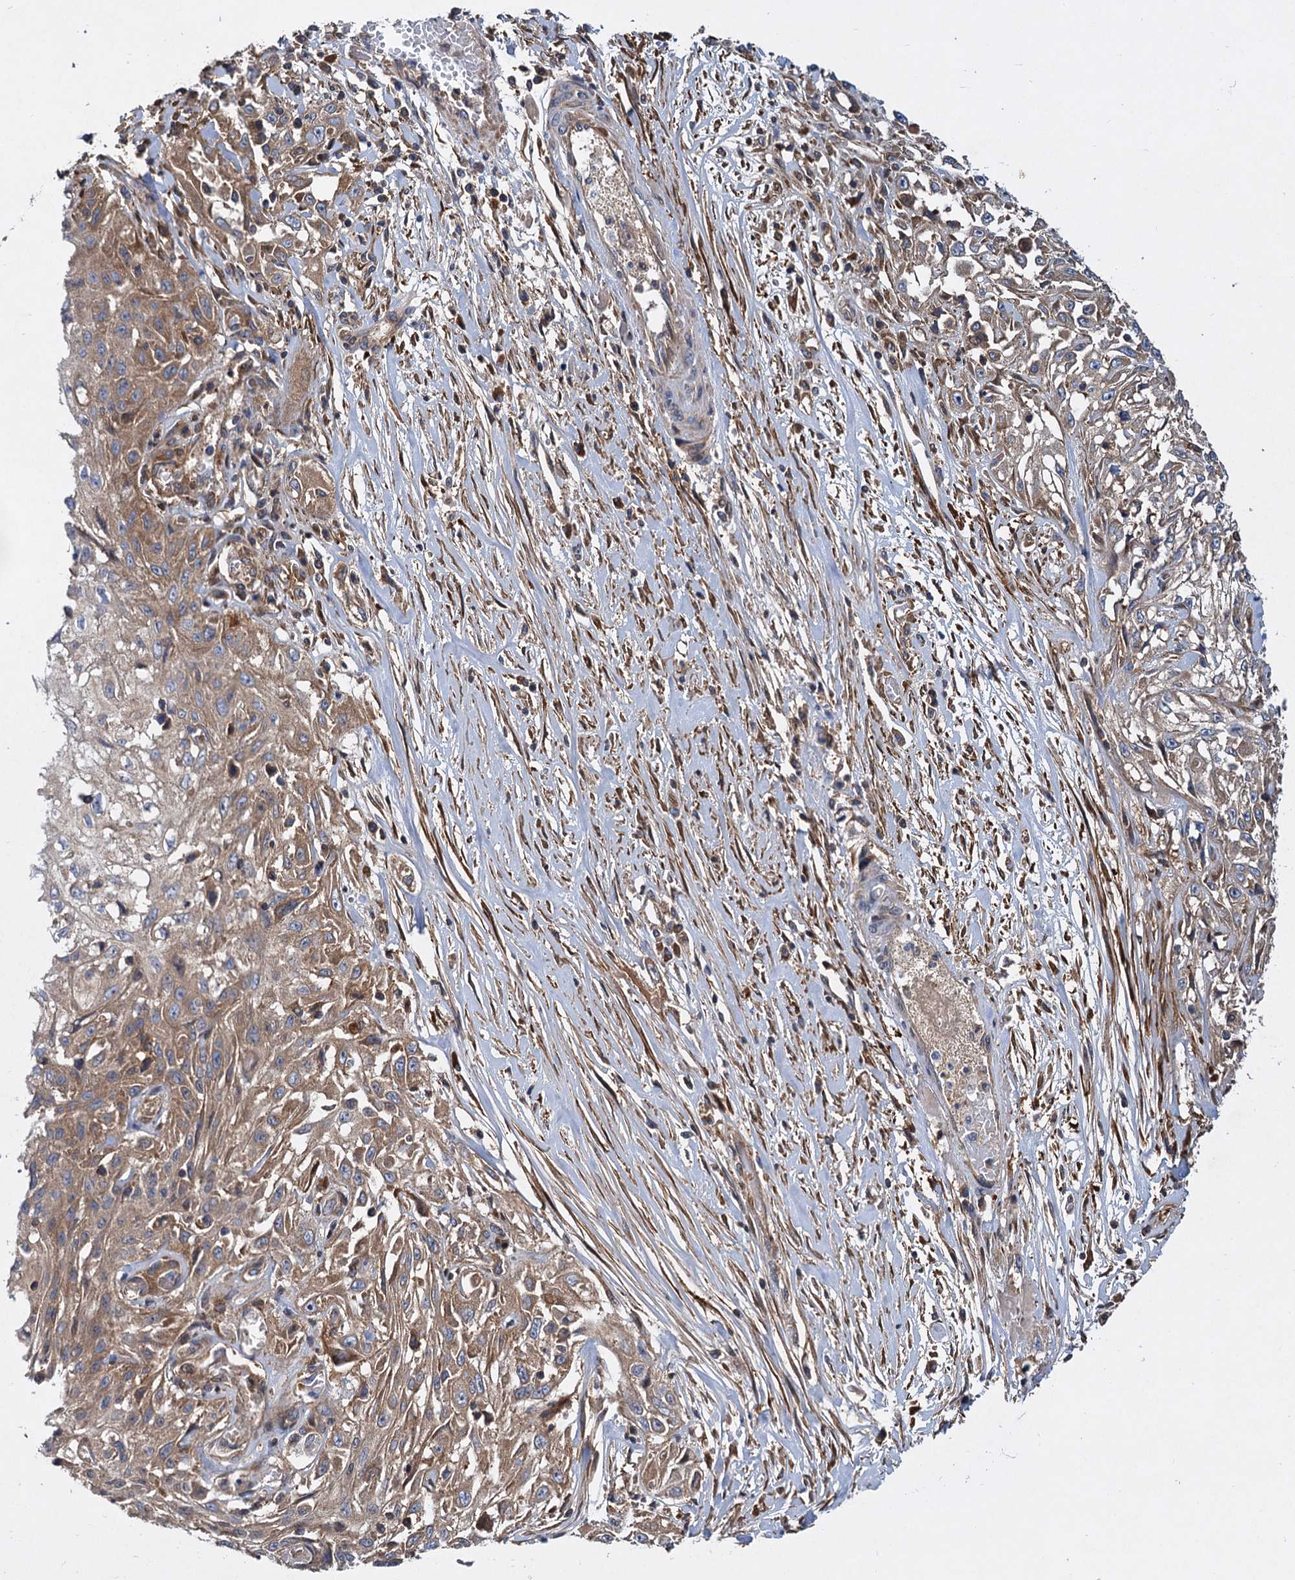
{"staining": {"intensity": "moderate", "quantity": ">75%", "location": "cytoplasmic/membranous"}, "tissue": "skin cancer", "cell_type": "Tumor cells", "image_type": "cancer", "snomed": [{"axis": "morphology", "description": "Squamous cell carcinoma, NOS"}, {"axis": "morphology", "description": "Squamous cell carcinoma, metastatic, NOS"}, {"axis": "topography", "description": "Skin"}, {"axis": "topography", "description": "Lymph node"}], "caption": "Tumor cells show medium levels of moderate cytoplasmic/membranous positivity in approximately >75% of cells in human skin cancer (squamous cell carcinoma). The staining is performed using DAB (3,3'-diaminobenzidine) brown chromogen to label protein expression. The nuclei are counter-stained blue using hematoxylin.", "gene": "ALKBH7", "patient": {"sex": "male", "age": 75}}